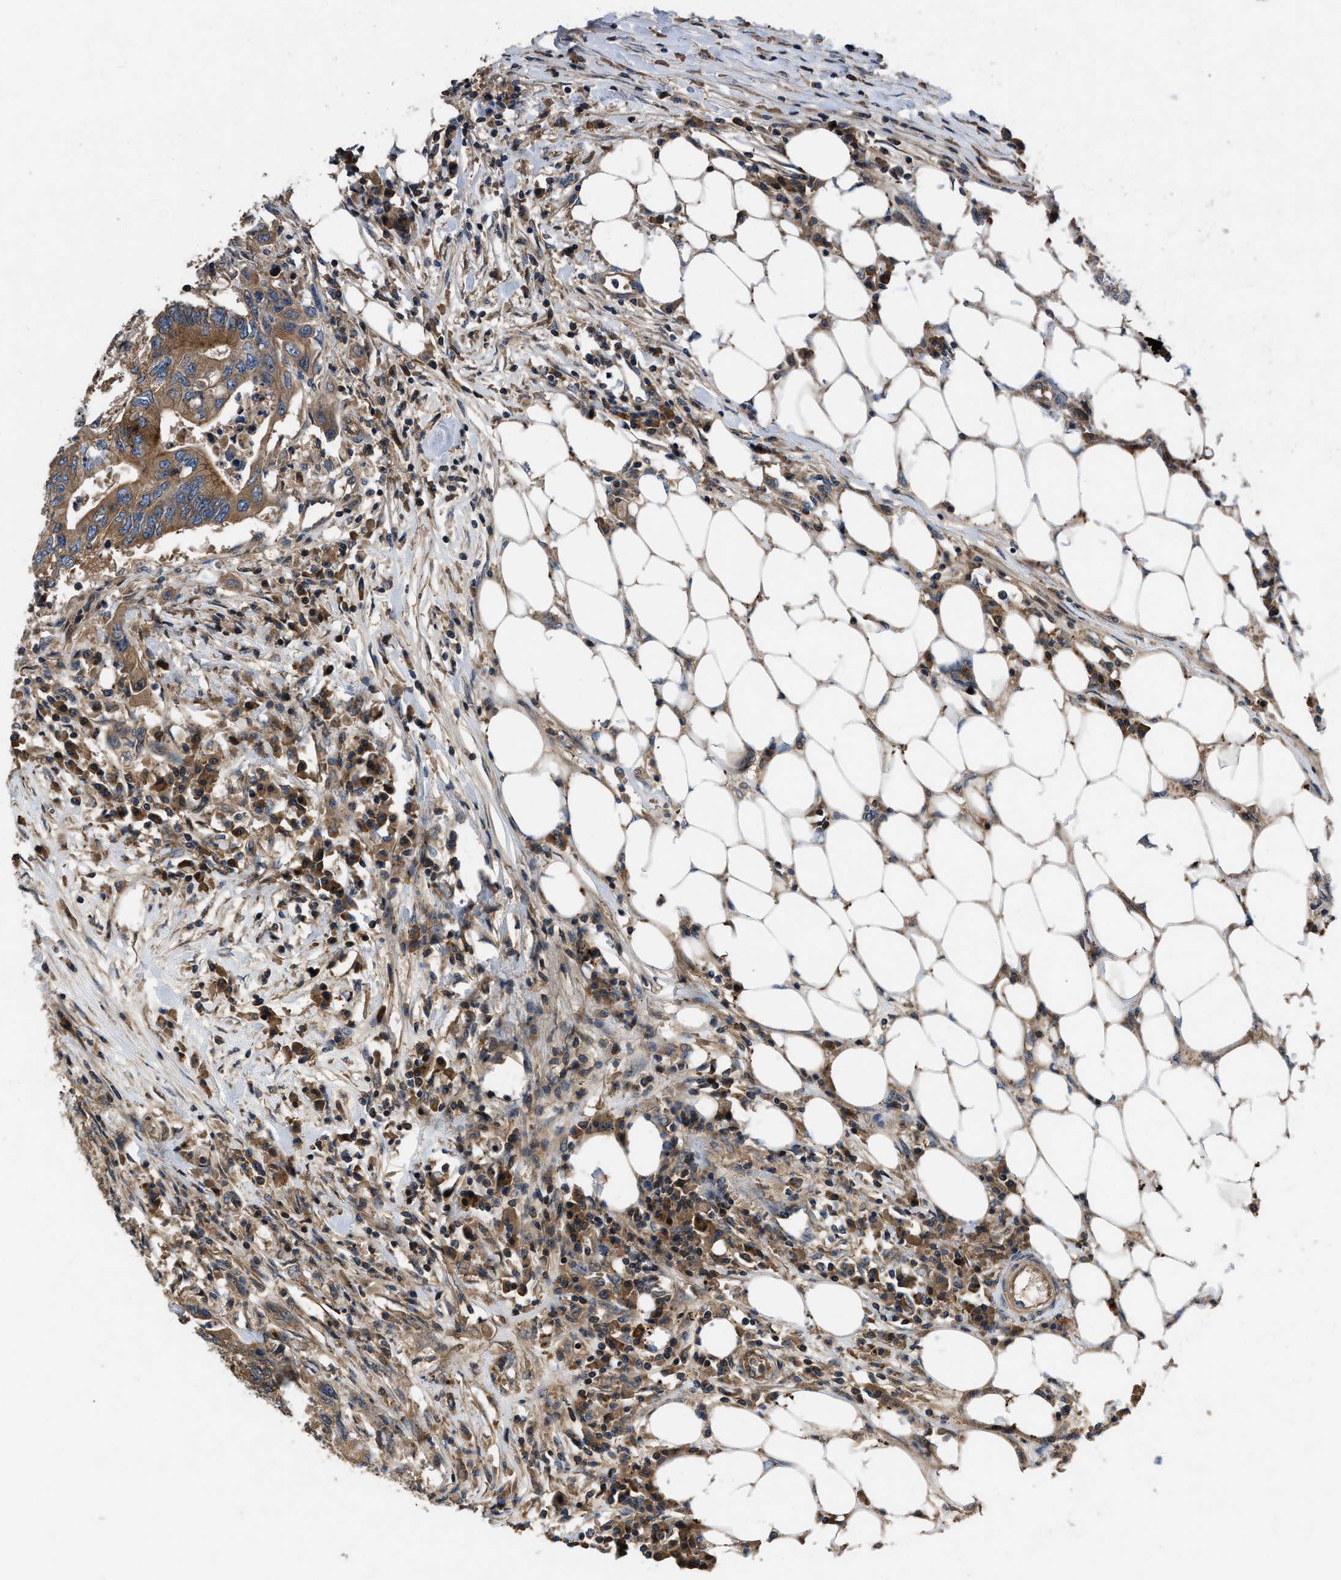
{"staining": {"intensity": "strong", "quantity": ">75%", "location": "cytoplasmic/membranous"}, "tissue": "colorectal cancer", "cell_type": "Tumor cells", "image_type": "cancer", "snomed": [{"axis": "morphology", "description": "Adenocarcinoma, NOS"}, {"axis": "topography", "description": "Colon"}], "caption": "This histopathology image reveals IHC staining of human adenocarcinoma (colorectal), with high strong cytoplasmic/membranous staining in about >75% of tumor cells.", "gene": "CNNM3", "patient": {"sex": "male", "age": 71}}